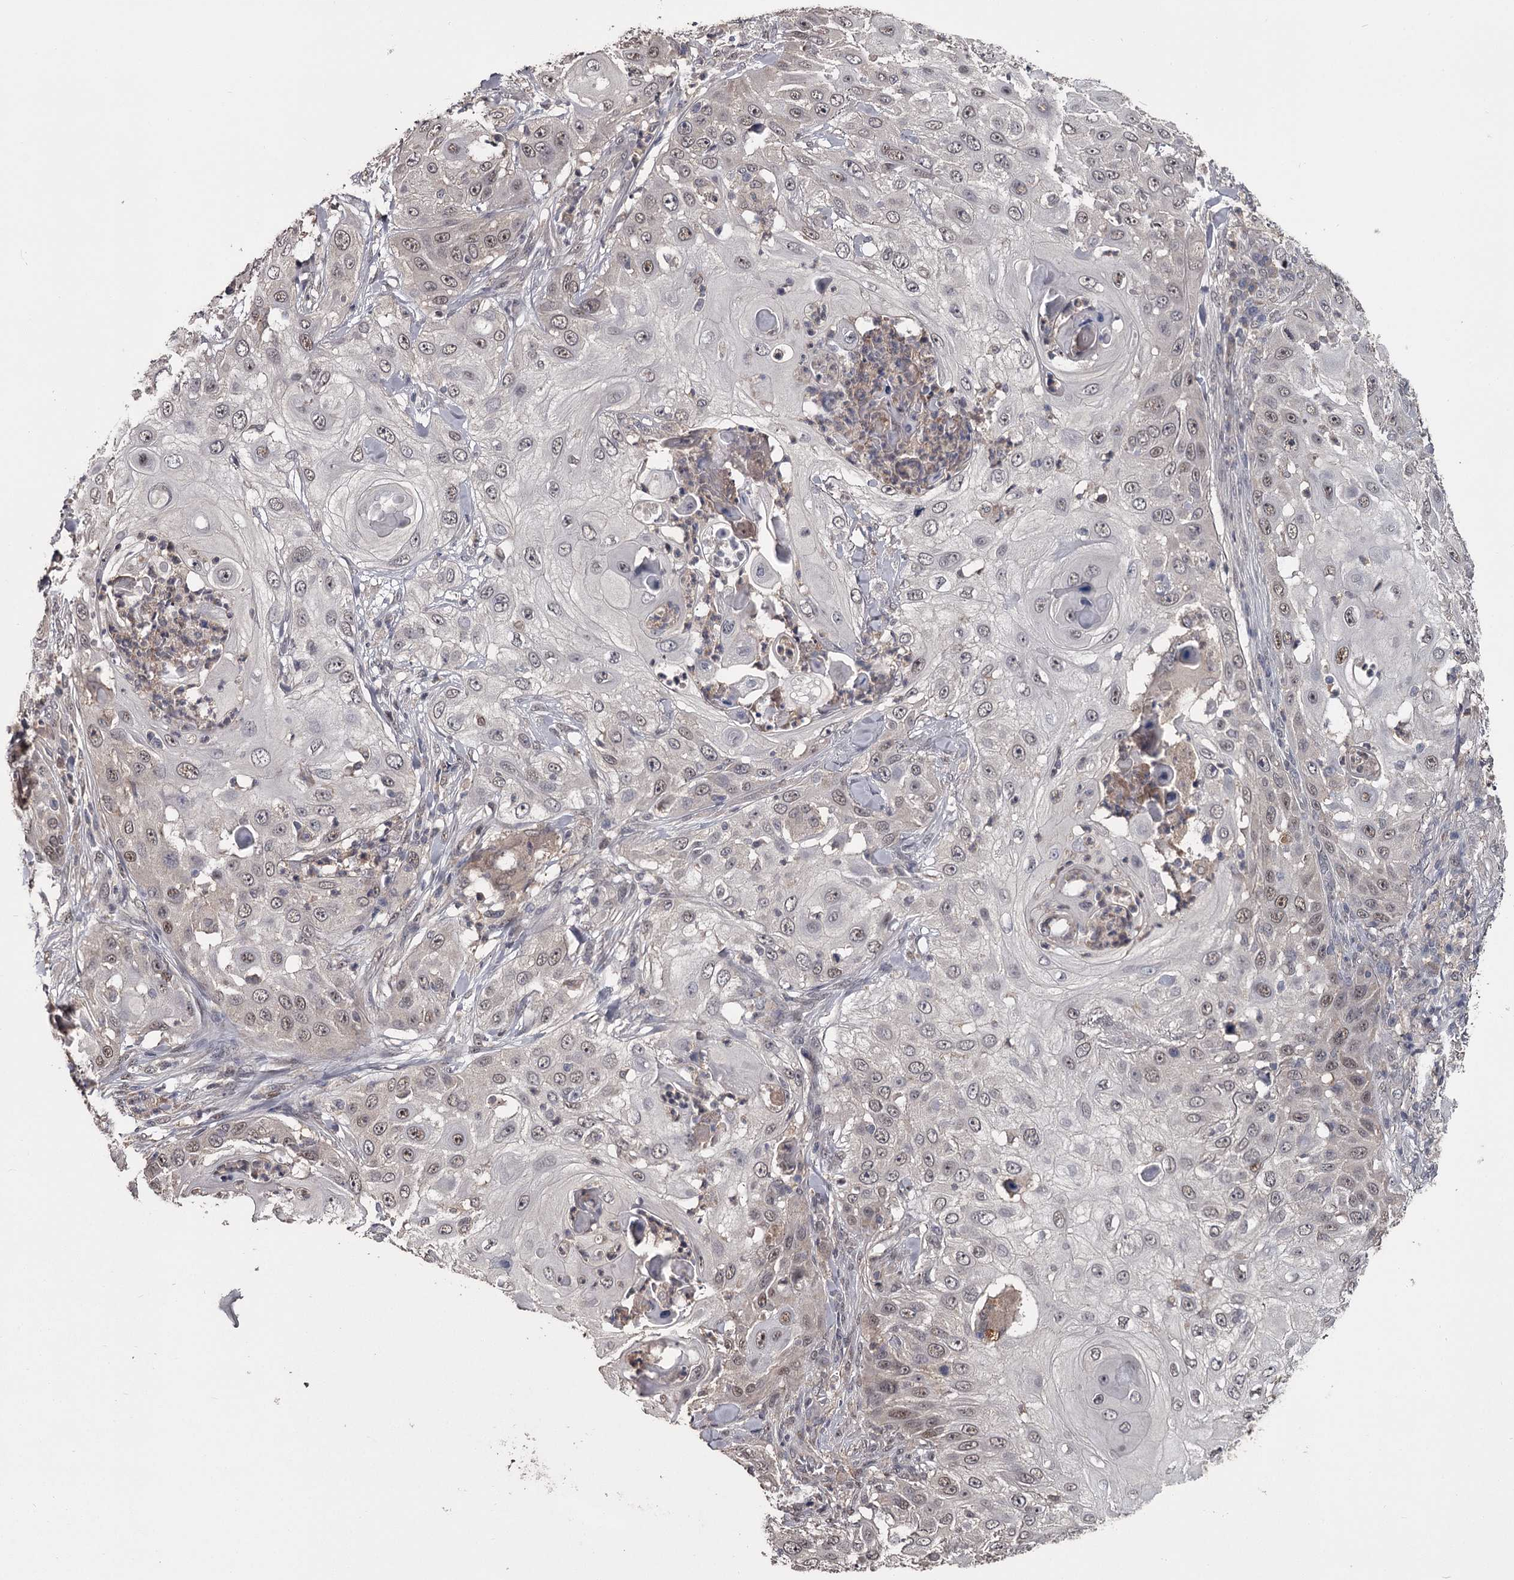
{"staining": {"intensity": "weak", "quantity": "25%-75%", "location": "nuclear"}, "tissue": "skin cancer", "cell_type": "Tumor cells", "image_type": "cancer", "snomed": [{"axis": "morphology", "description": "Squamous cell carcinoma, NOS"}, {"axis": "topography", "description": "Skin"}], "caption": "IHC (DAB) staining of skin squamous cell carcinoma exhibits weak nuclear protein expression in about 25%-75% of tumor cells.", "gene": "PRPF40B", "patient": {"sex": "female", "age": 44}}